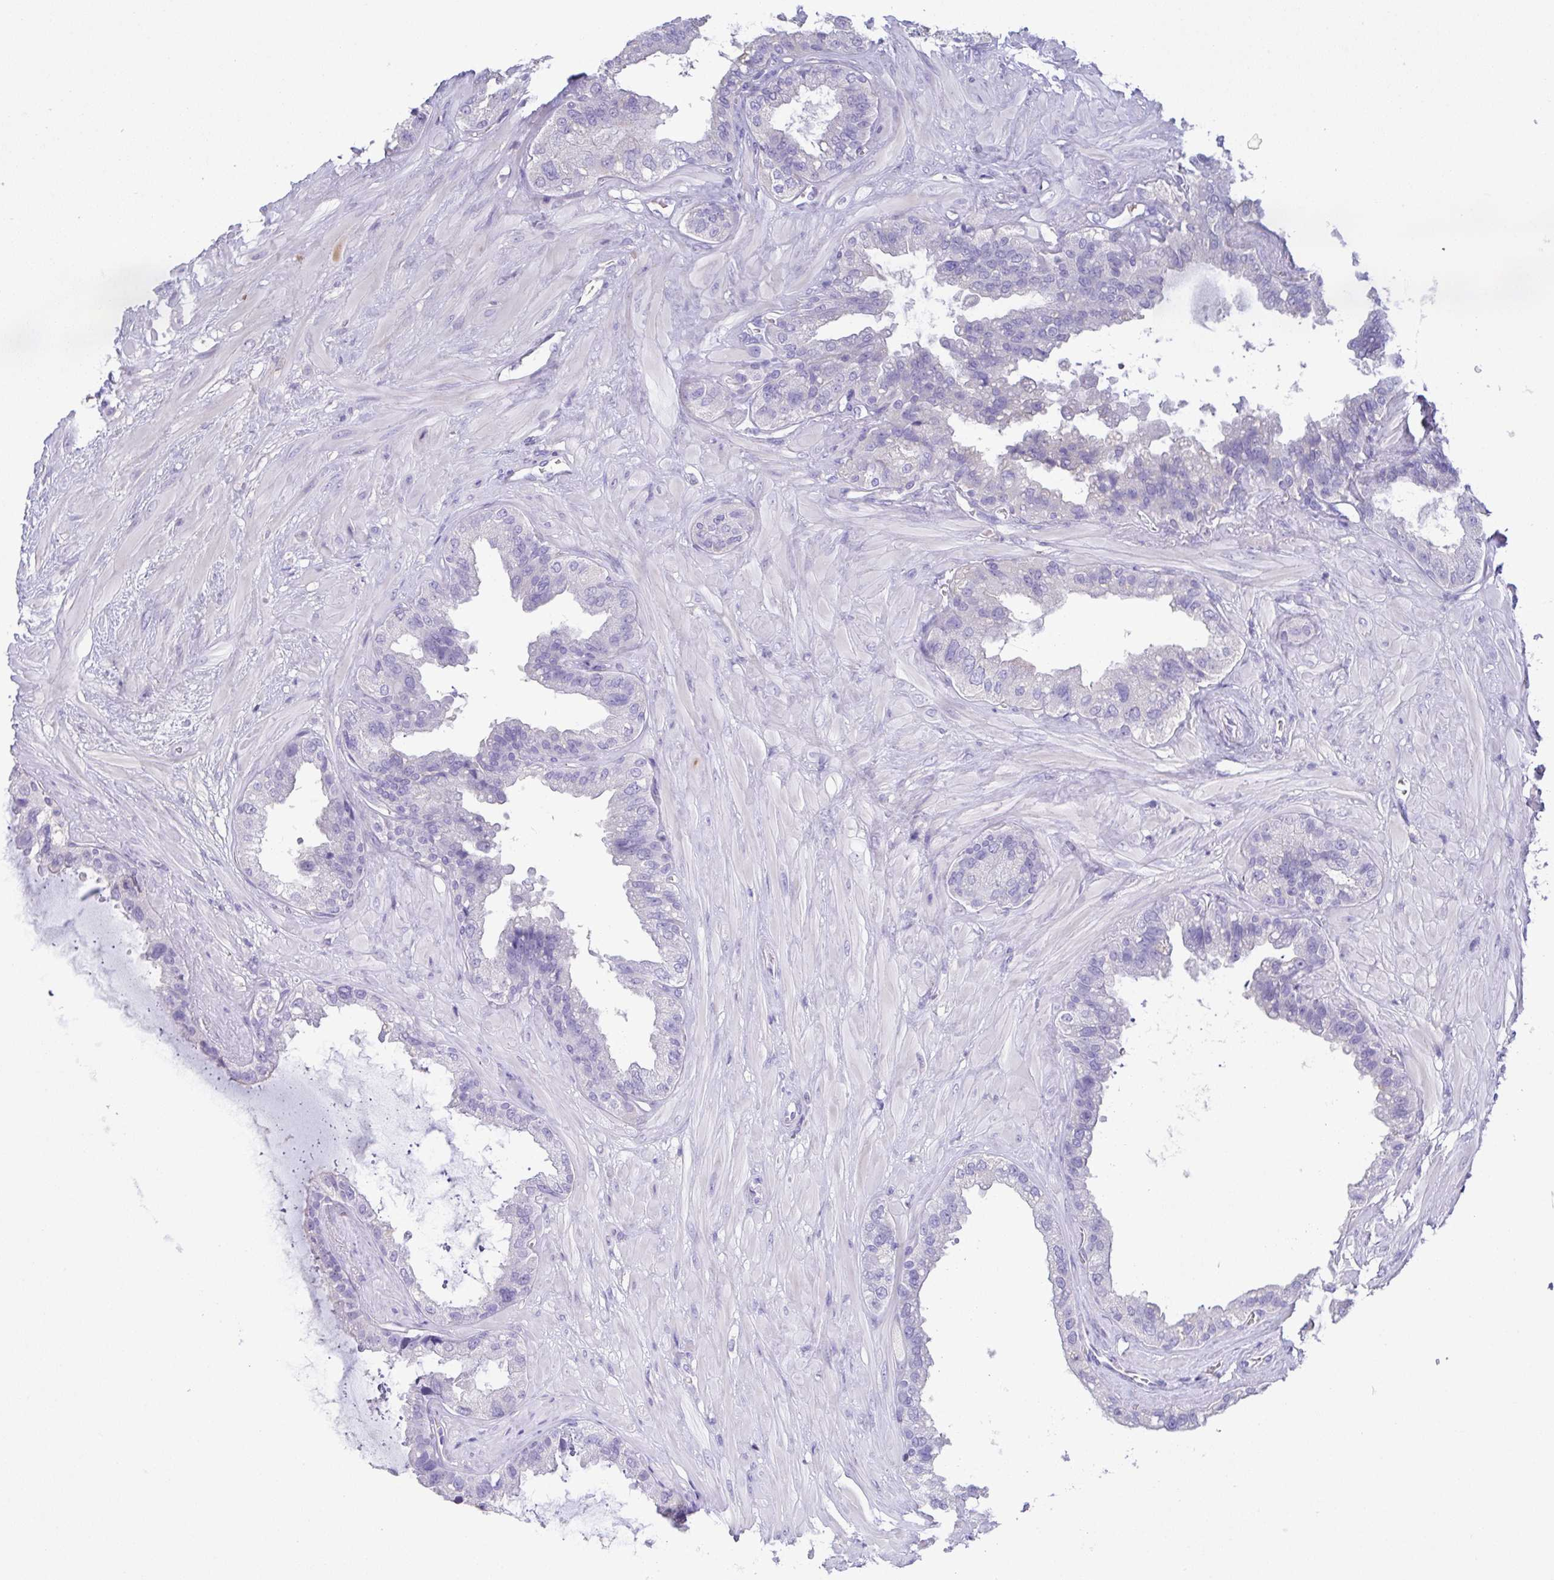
{"staining": {"intensity": "negative", "quantity": "none", "location": "none"}, "tissue": "seminal vesicle", "cell_type": "Glandular cells", "image_type": "normal", "snomed": [{"axis": "morphology", "description": "Normal tissue, NOS"}, {"axis": "topography", "description": "Seminal veicle"}, {"axis": "topography", "description": "Peripheral nerve tissue"}], "caption": "Normal seminal vesicle was stained to show a protein in brown. There is no significant positivity in glandular cells. The staining was performed using DAB (3,3'-diaminobenzidine) to visualize the protein expression in brown, while the nuclei were stained in blue with hematoxylin (Magnification: 20x).", "gene": "CA10", "patient": {"sex": "male", "age": 76}}